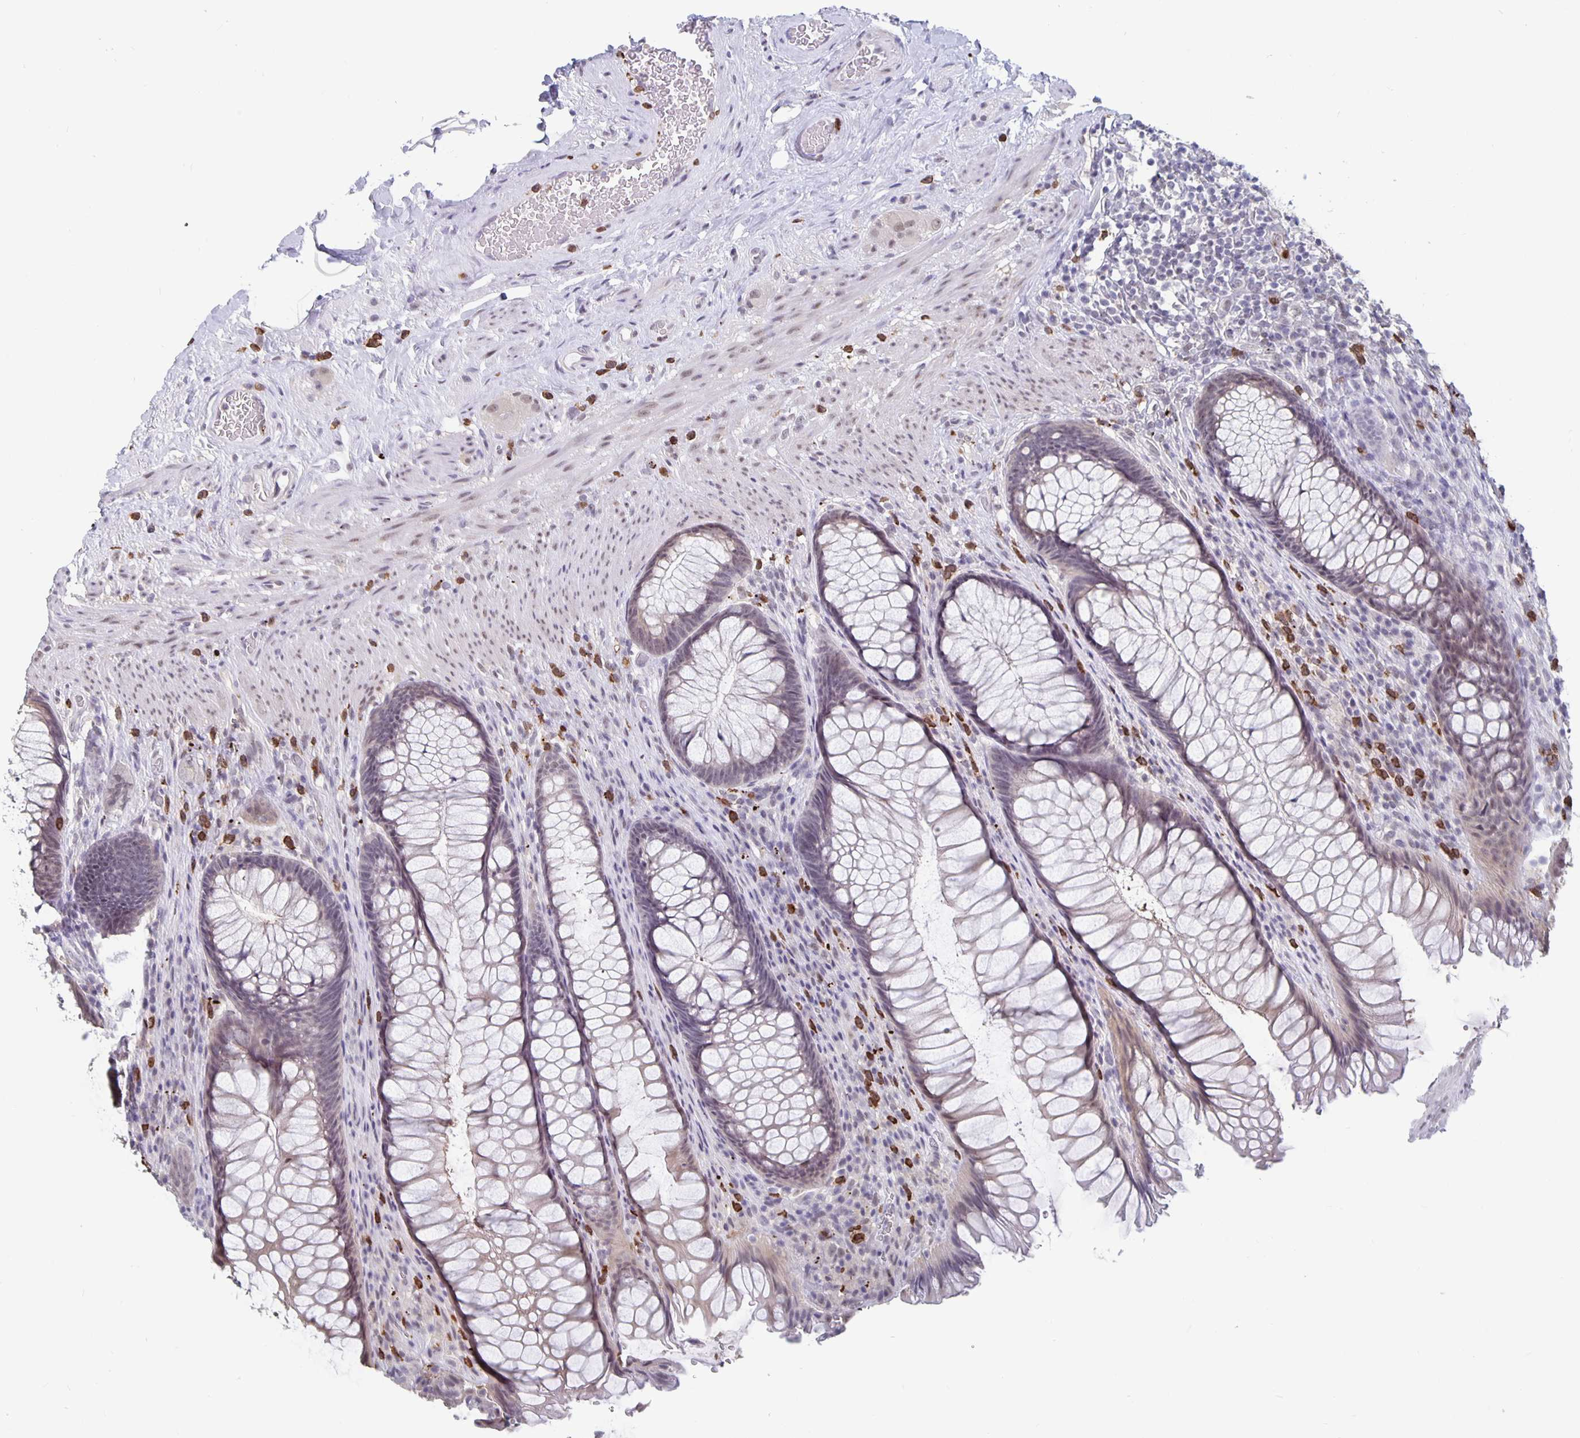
{"staining": {"intensity": "weak", "quantity": "<25%", "location": "nuclear"}, "tissue": "rectum", "cell_type": "Glandular cells", "image_type": "normal", "snomed": [{"axis": "morphology", "description": "Normal tissue, NOS"}, {"axis": "topography", "description": "Smooth muscle"}, {"axis": "topography", "description": "Rectum"}], "caption": "Protein analysis of benign rectum demonstrates no significant positivity in glandular cells.", "gene": "ZNF691", "patient": {"sex": "male", "age": 53}}